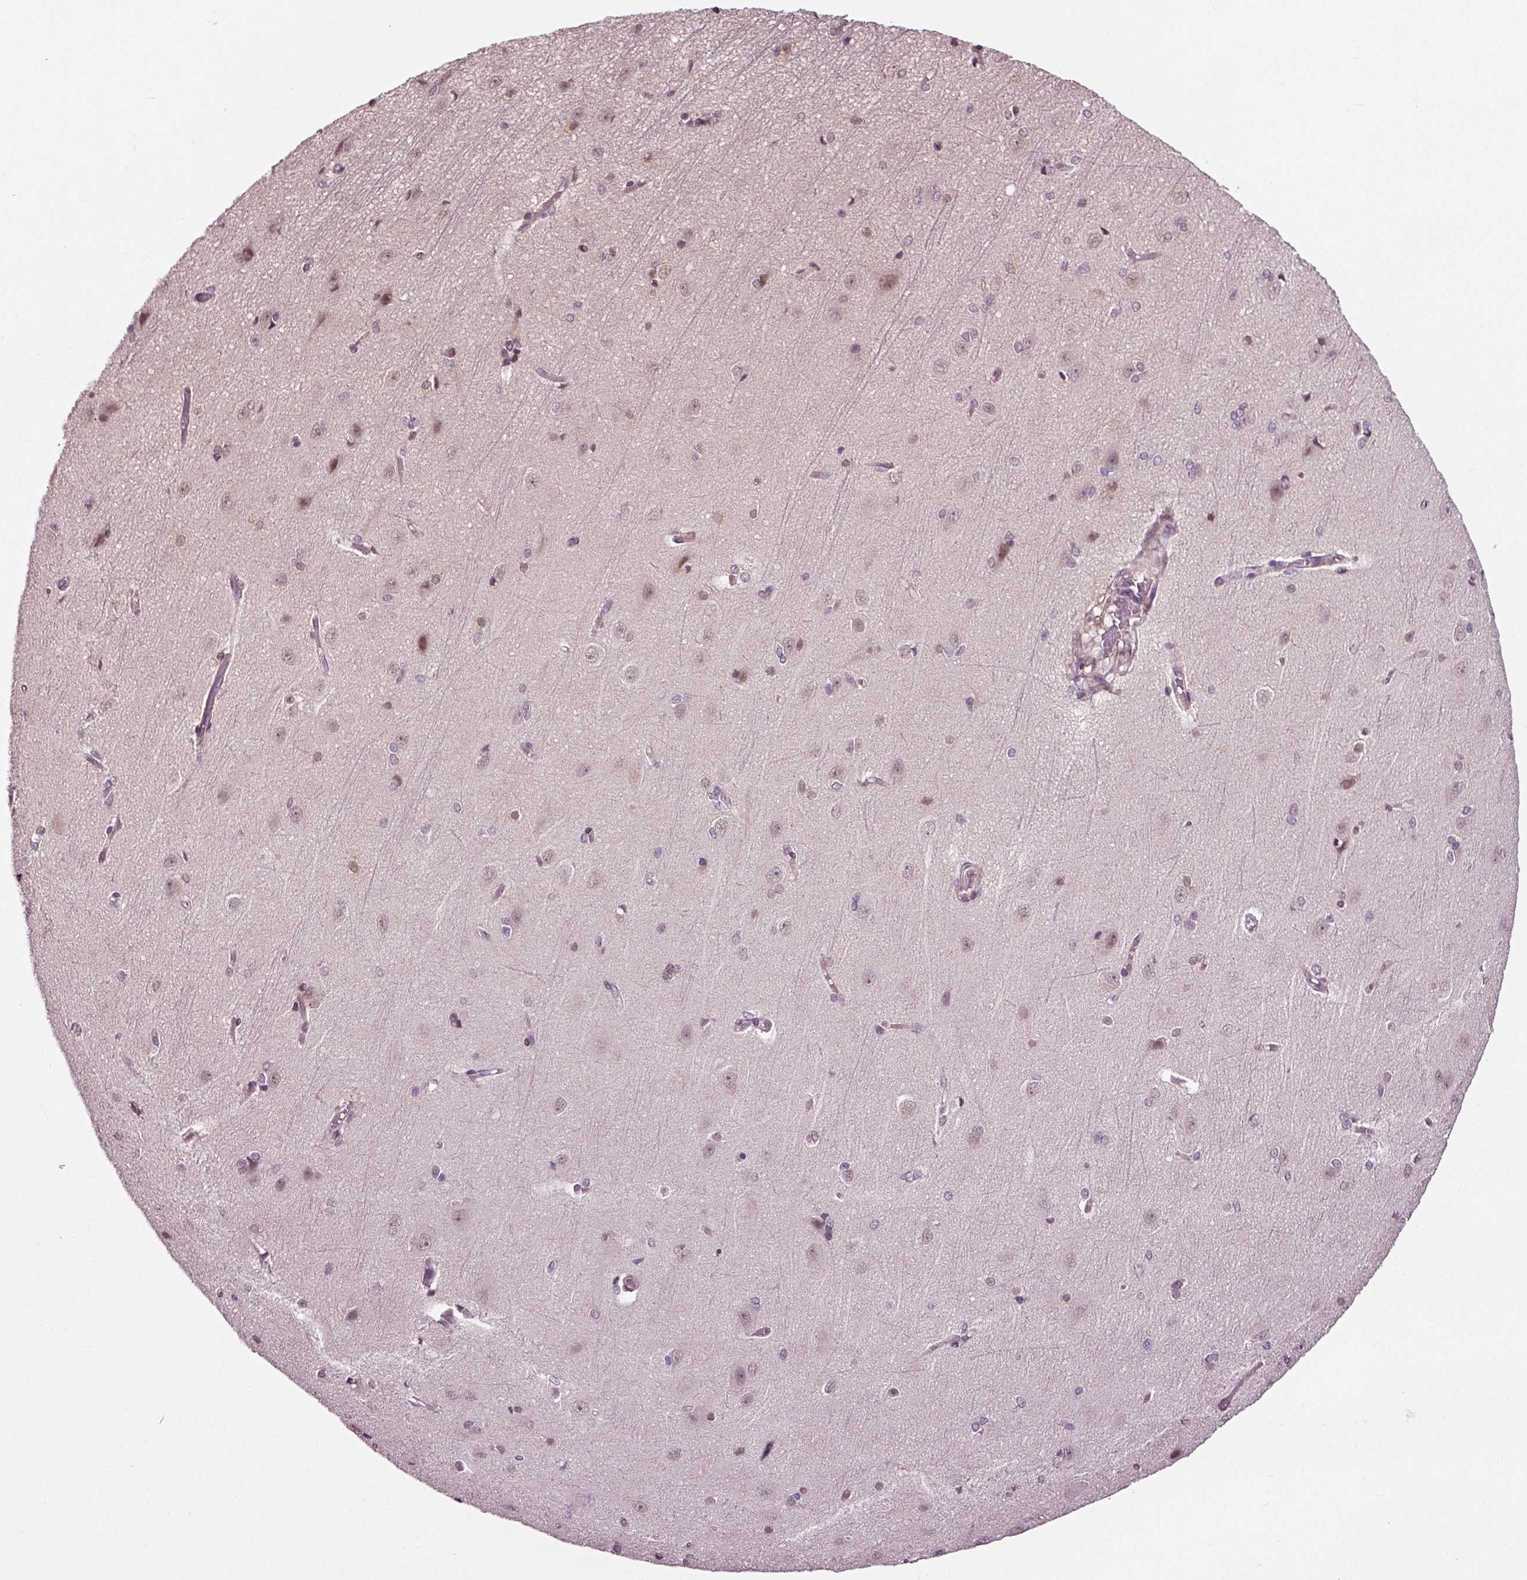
{"staining": {"intensity": "negative", "quantity": "none", "location": "none"}, "tissue": "cerebral cortex", "cell_type": "Endothelial cells", "image_type": "normal", "snomed": [{"axis": "morphology", "description": "Normal tissue, NOS"}, {"axis": "topography", "description": "Cerebral cortex"}], "caption": "IHC of normal cerebral cortex displays no positivity in endothelial cells. (Stains: DAB (3,3'-diaminobenzidine) immunohistochemistry (IHC) with hematoxylin counter stain, Microscopy: brightfield microscopy at high magnification).", "gene": "KNSTRN", "patient": {"sex": "male", "age": 37}}